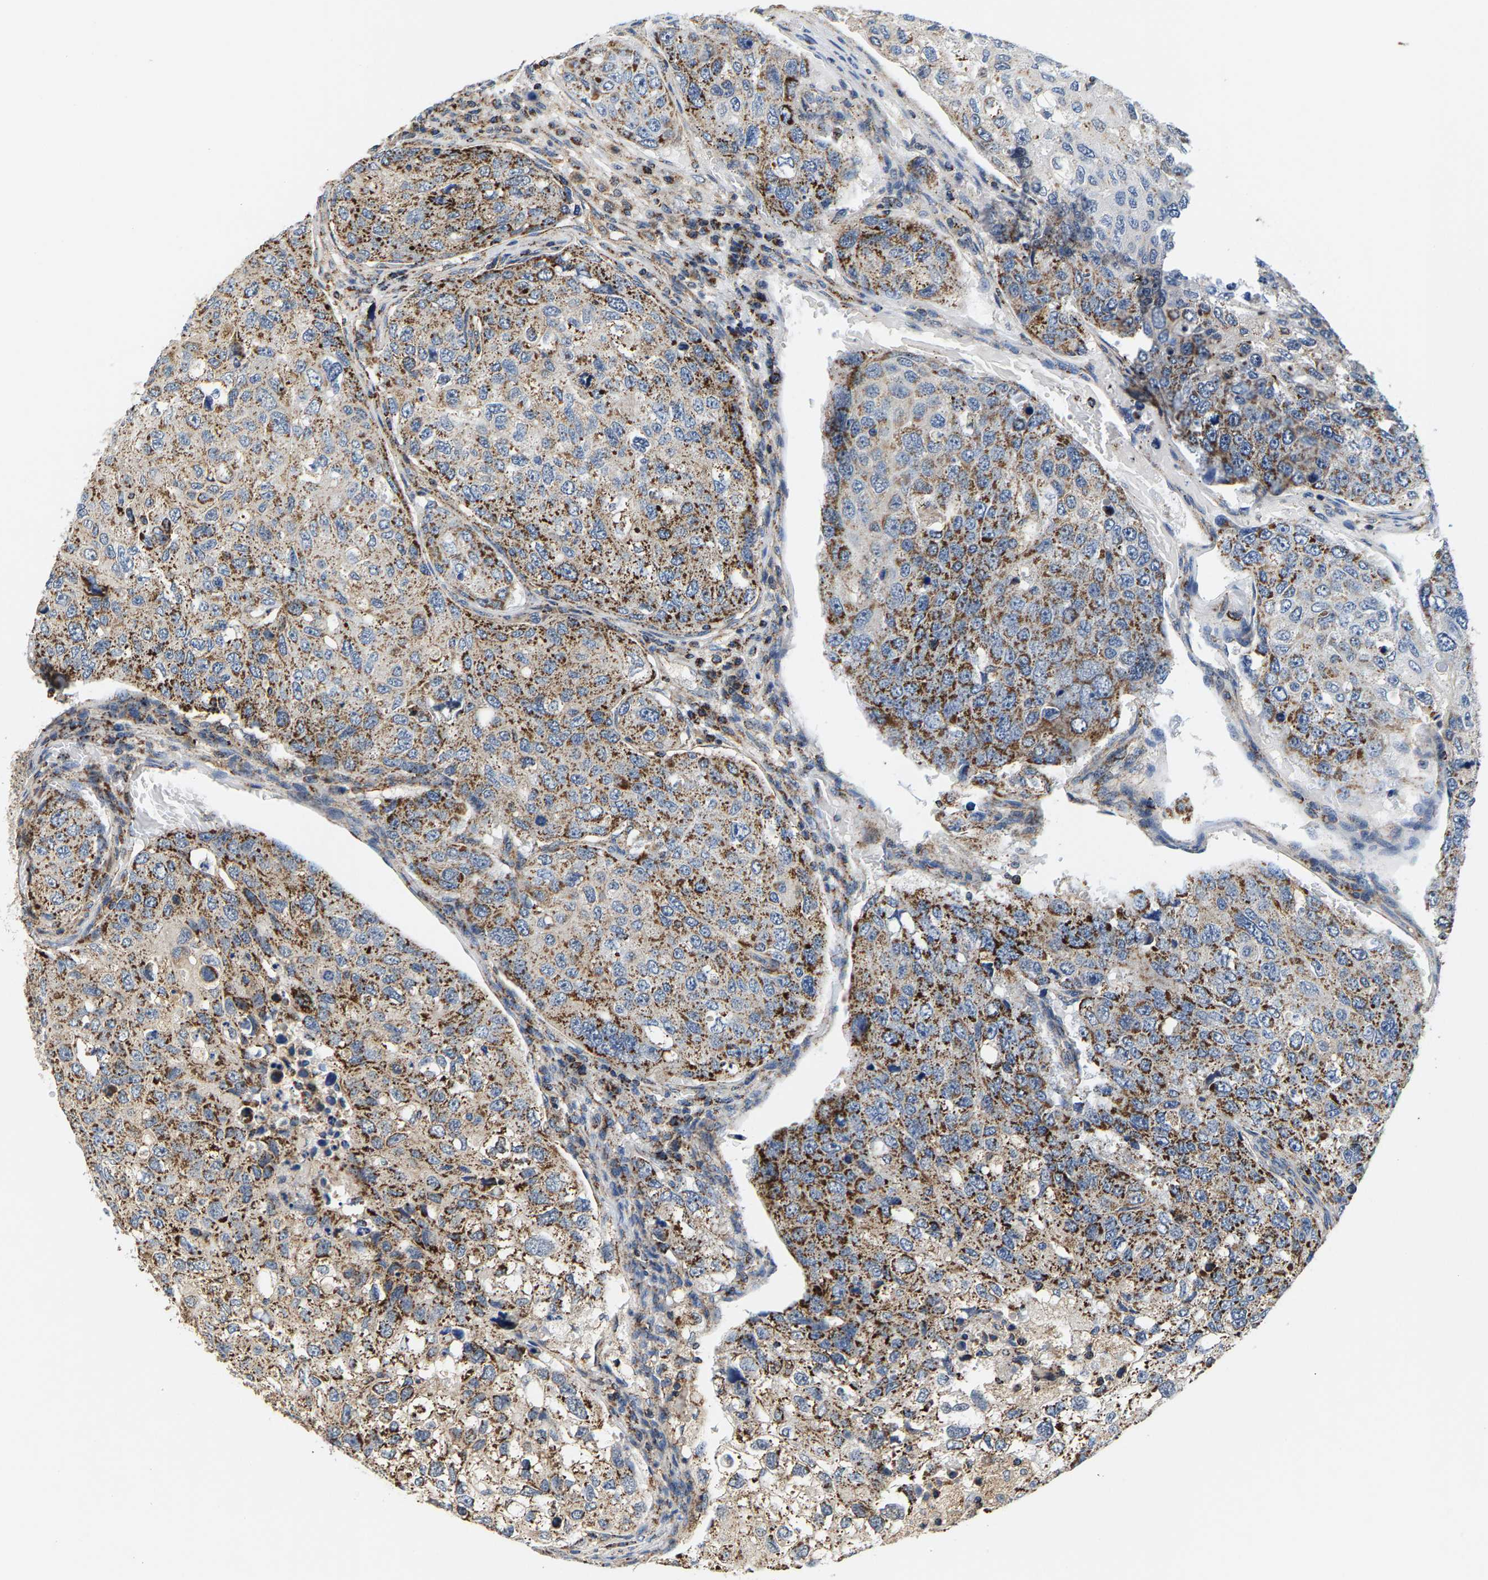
{"staining": {"intensity": "moderate", "quantity": ">75%", "location": "cytoplasmic/membranous"}, "tissue": "urothelial cancer", "cell_type": "Tumor cells", "image_type": "cancer", "snomed": [{"axis": "morphology", "description": "Urothelial carcinoma, High grade"}, {"axis": "topography", "description": "Lymph node"}, {"axis": "topography", "description": "Urinary bladder"}], "caption": "Immunohistochemical staining of urothelial cancer demonstrates medium levels of moderate cytoplasmic/membranous protein staining in approximately >75% of tumor cells.", "gene": "SHMT2", "patient": {"sex": "male", "age": 51}}